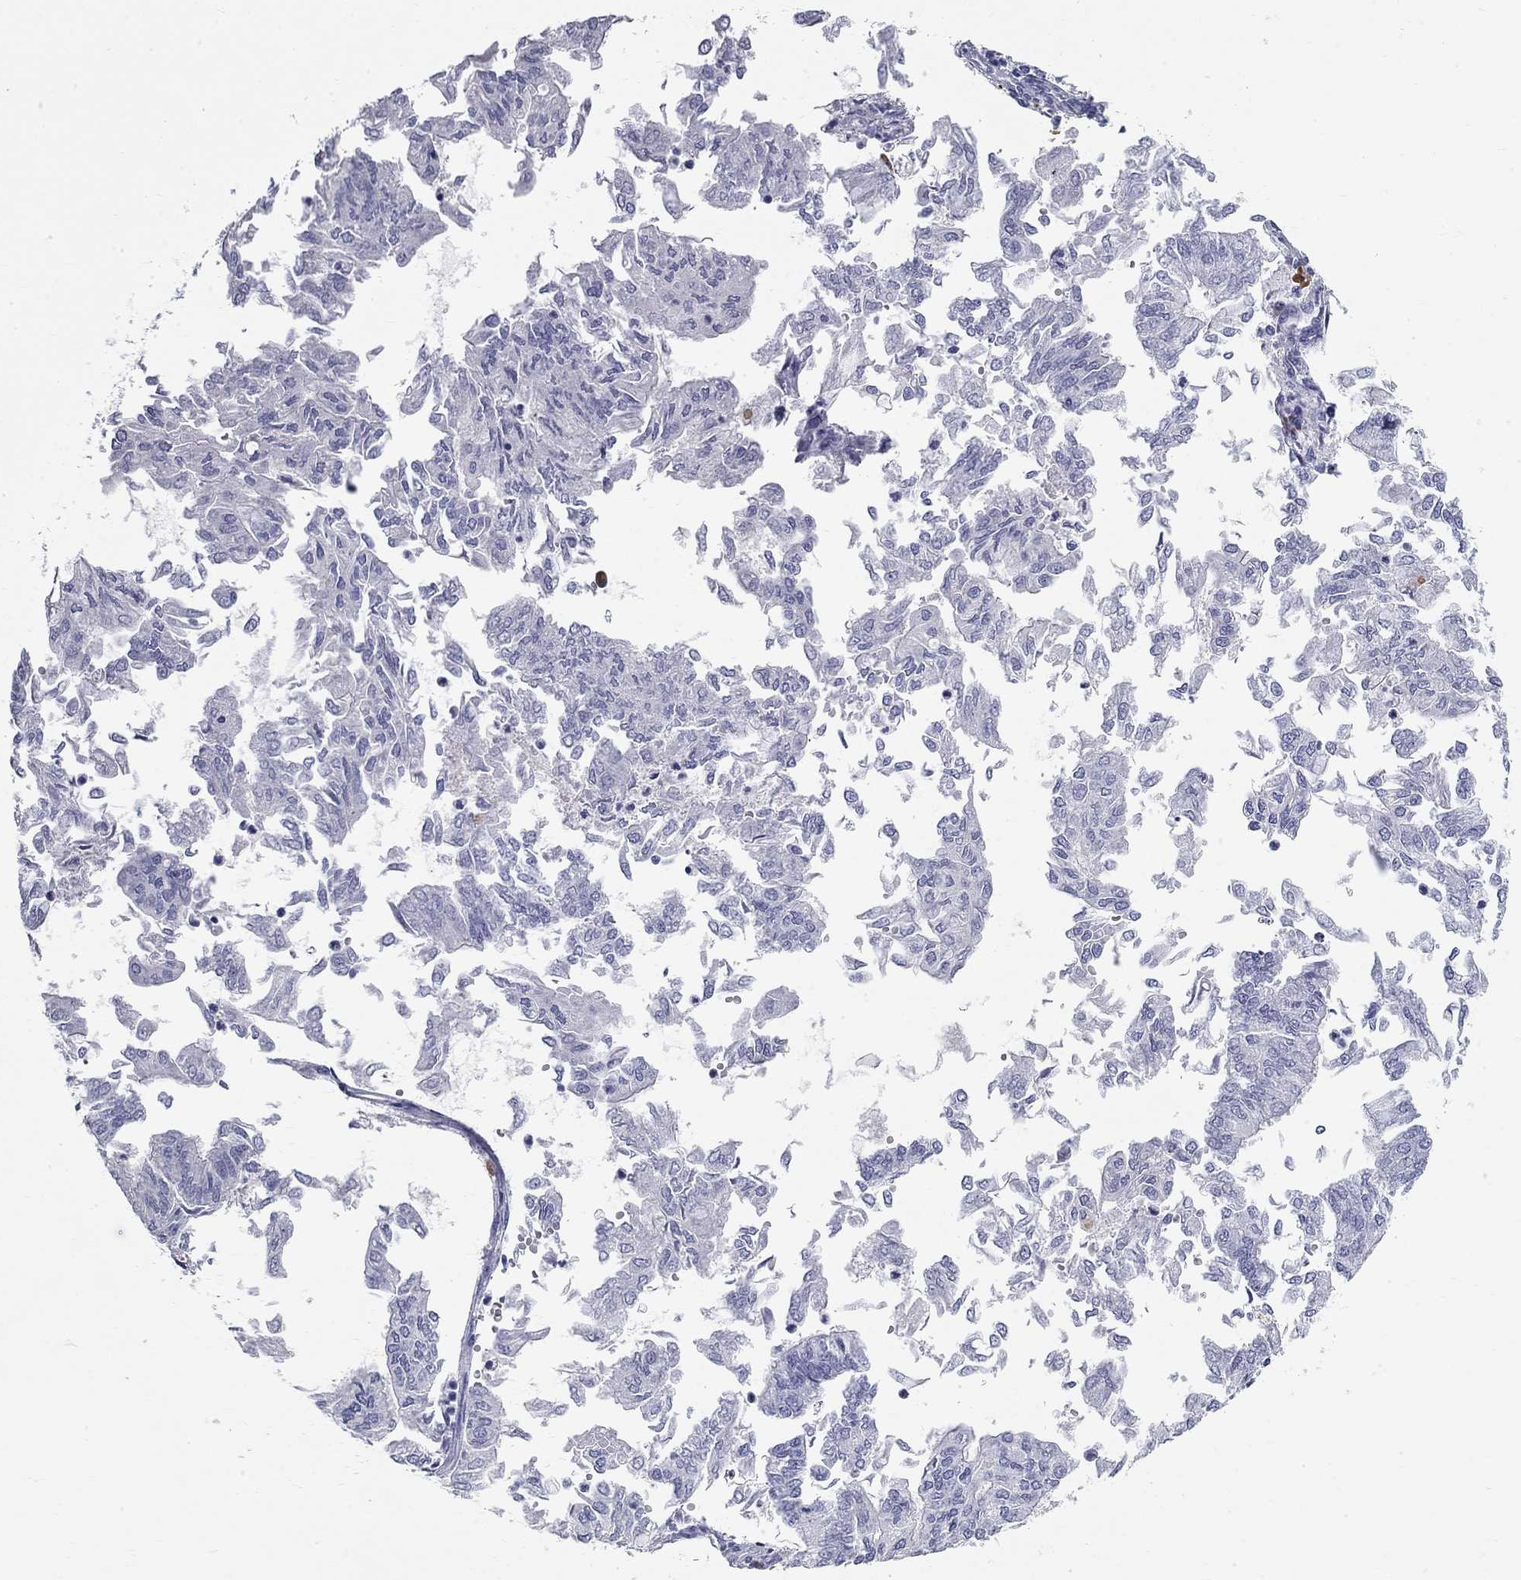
{"staining": {"intensity": "negative", "quantity": "none", "location": "none"}, "tissue": "endometrial cancer", "cell_type": "Tumor cells", "image_type": "cancer", "snomed": [{"axis": "morphology", "description": "Adenocarcinoma, NOS"}, {"axis": "topography", "description": "Endometrium"}], "caption": "Immunohistochemical staining of endometrial adenocarcinoma demonstrates no significant expression in tumor cells.", "gene": "PHOX2B", "patient": {"sex": "female", "age": 59}}